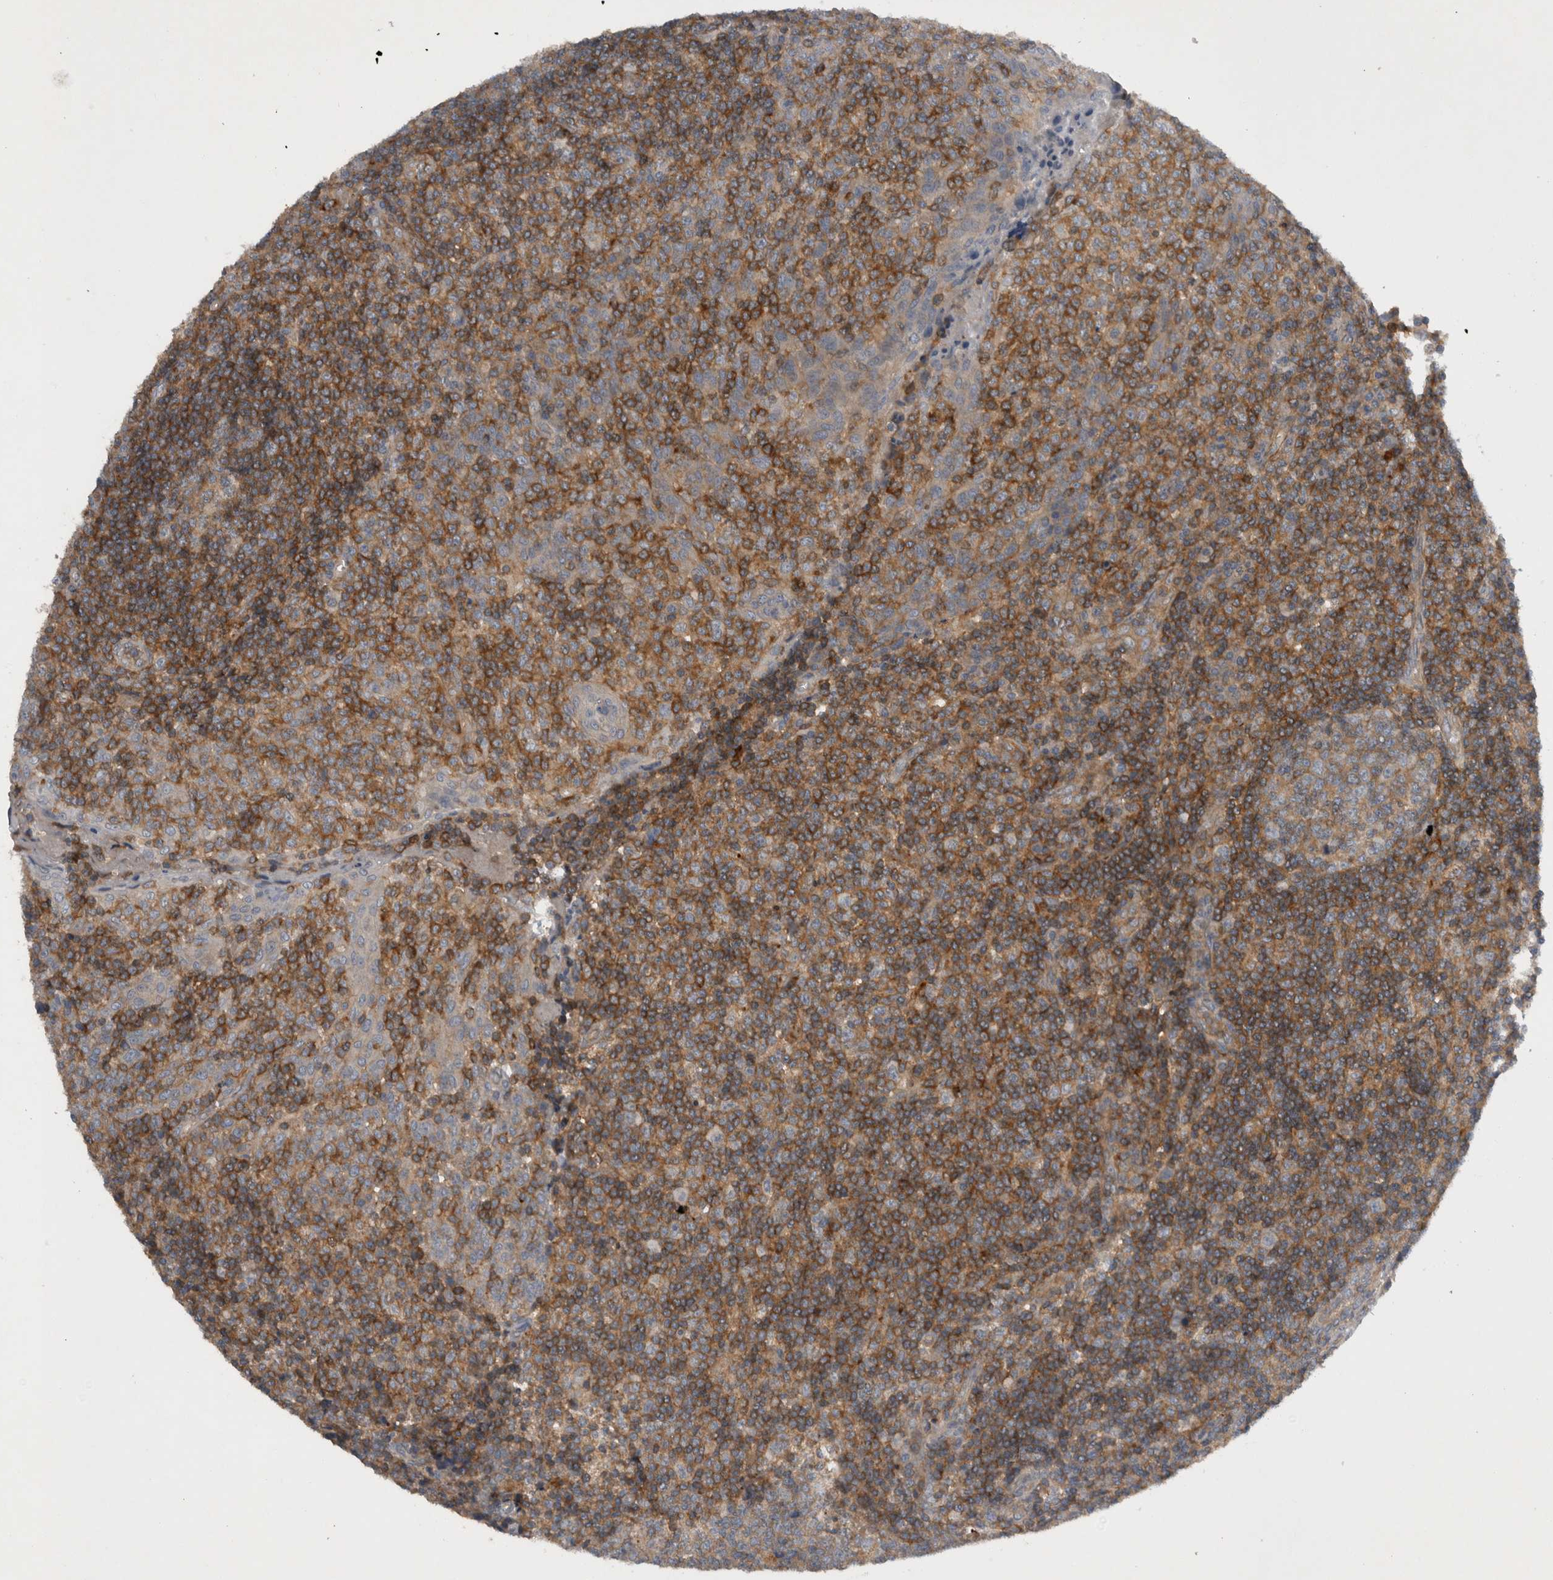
{"staining": {"intensity": "moderate", "quantity": ">75%", "location": "cytoplasmic/membranous"}, "tissue": "tonsil", "cell_type": "Germinal center cells", "image_type": "normal", "snomed": [{"axis": "morphology", "description": "Normal tissue, NOS"}, {"axis": "topography", "description": "Tonsil"}], "caption": "The histopathology image exhibits a brown stain indicating the presence of a protein in the cytoplasmic/membranous of germinal center cells in tonsil.", "gene": "SCARA5", "patient": {"sex": "female", "age": 19}}